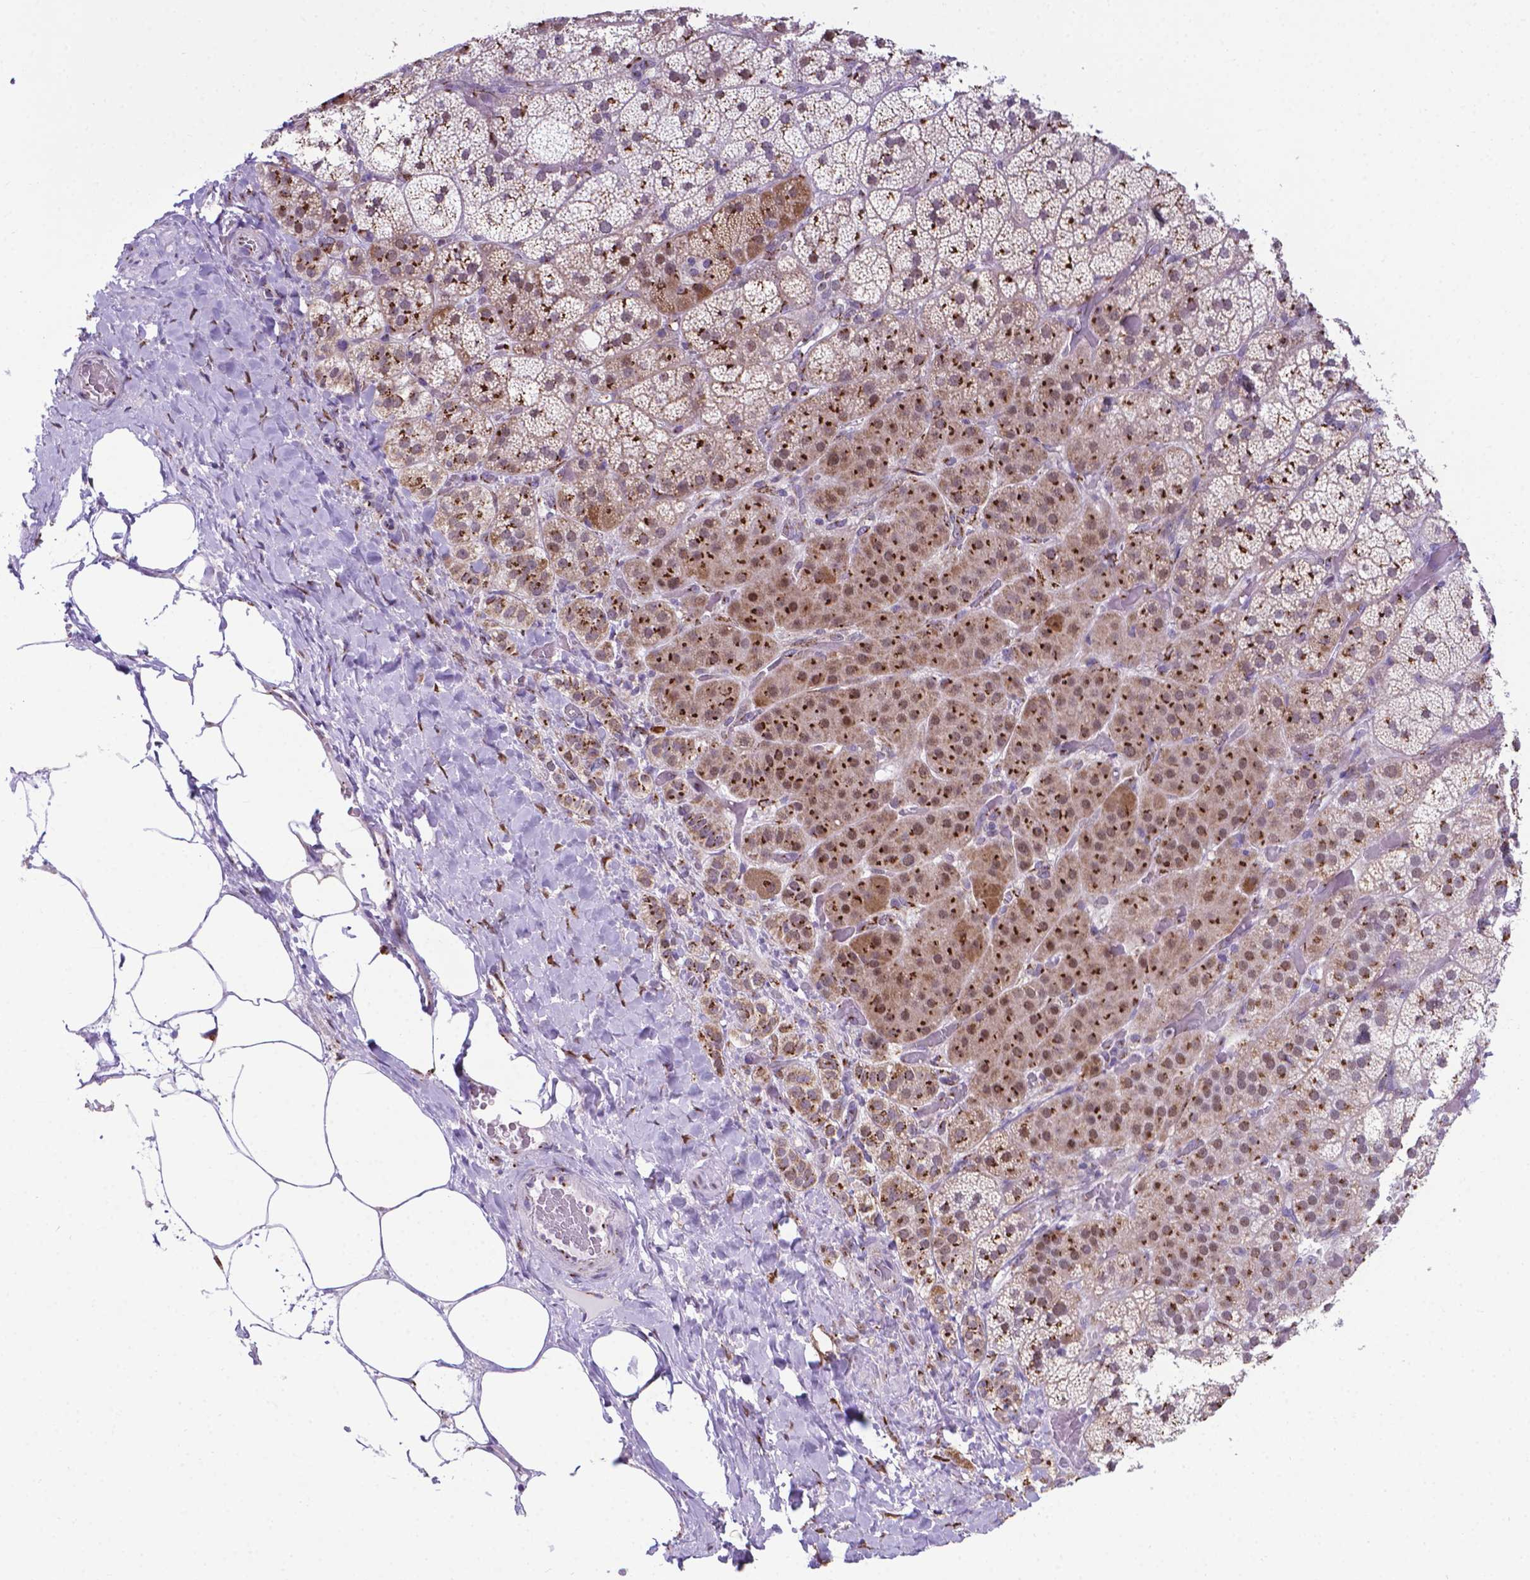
{"staining": {"intensity": "moderate", "quantity": "25%-75%", "location": "cytoplasmic/membranous,nuclear"}, "tissue": "adrenal gland", "cell_type": "Glandular cells", "image_type": "normal", "snomed": [{"axis": "morphology", "description": "Normal tissue, NOS"}, {"axis": "topography", "description": "Adrenal gland"}], "caption": "Protein staining shows moderate cytoplasmic/membranous,nuclear positivity in about 25%-75% of glandular cells in benign adrenal gland.", "gene": "MRPL10", "patient": {"sex": "male", "age": 57}}